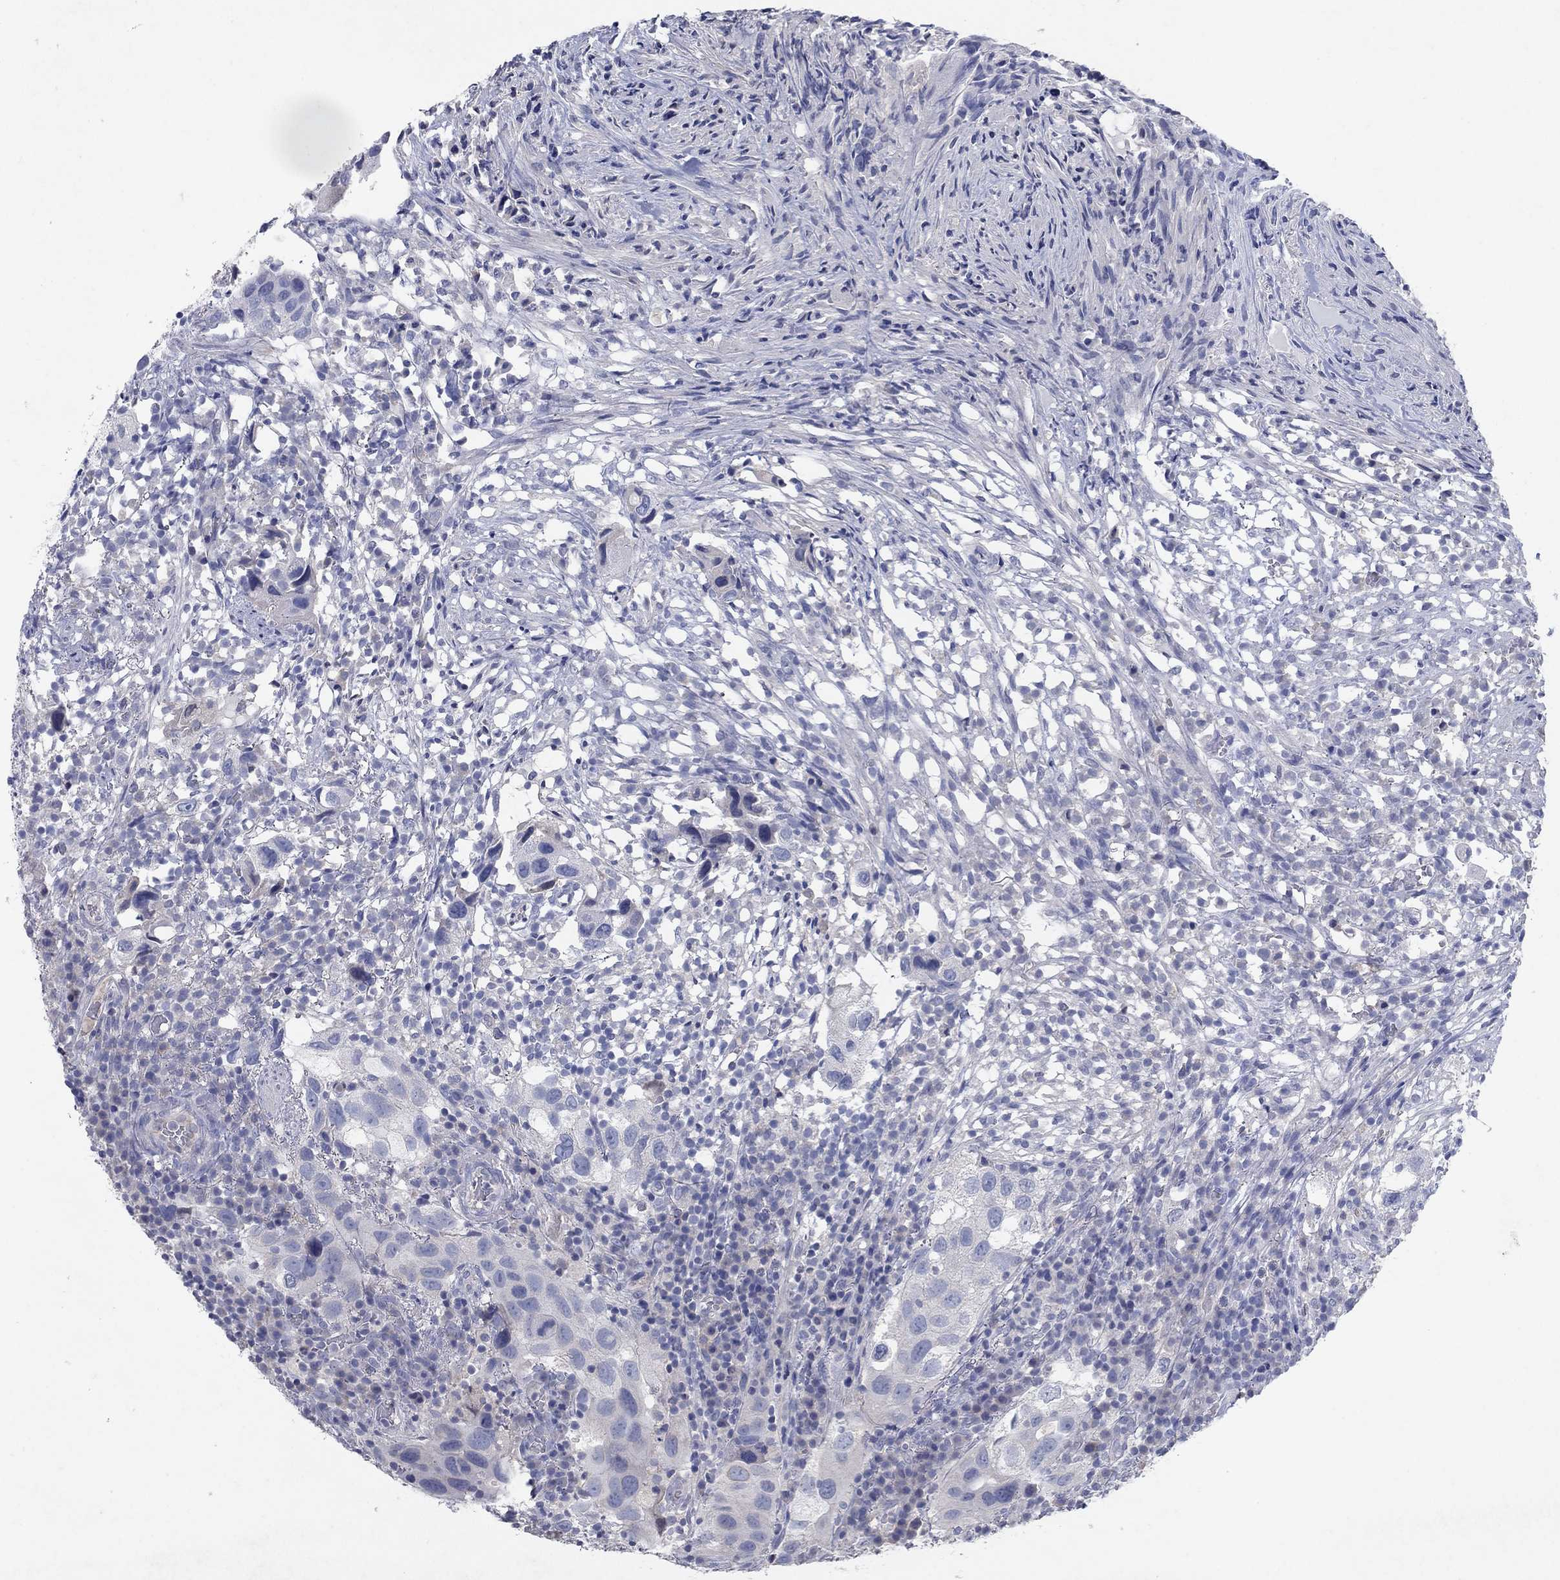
{"staining": {"intensity": "negative", "quantity": "none", "location": "none"}, "tissue": "urothelial cancer", "cell_type": "Tumor cells", "image_type": "cancer", "snomed": [{"axis": "morphology", "description": "Urothelial carcinoma, High grade"}, {"axis": "topography", "description": "Urinary bladder"}], "caption": "DAB (3,3'-diaminobenzidine) immunohistochemical staining of urothelial carcinoma (high-grade) shows no significant positivity in tumor cells.", "gene": "KRT40", "patient": {"sex": "male", "age": 79}}